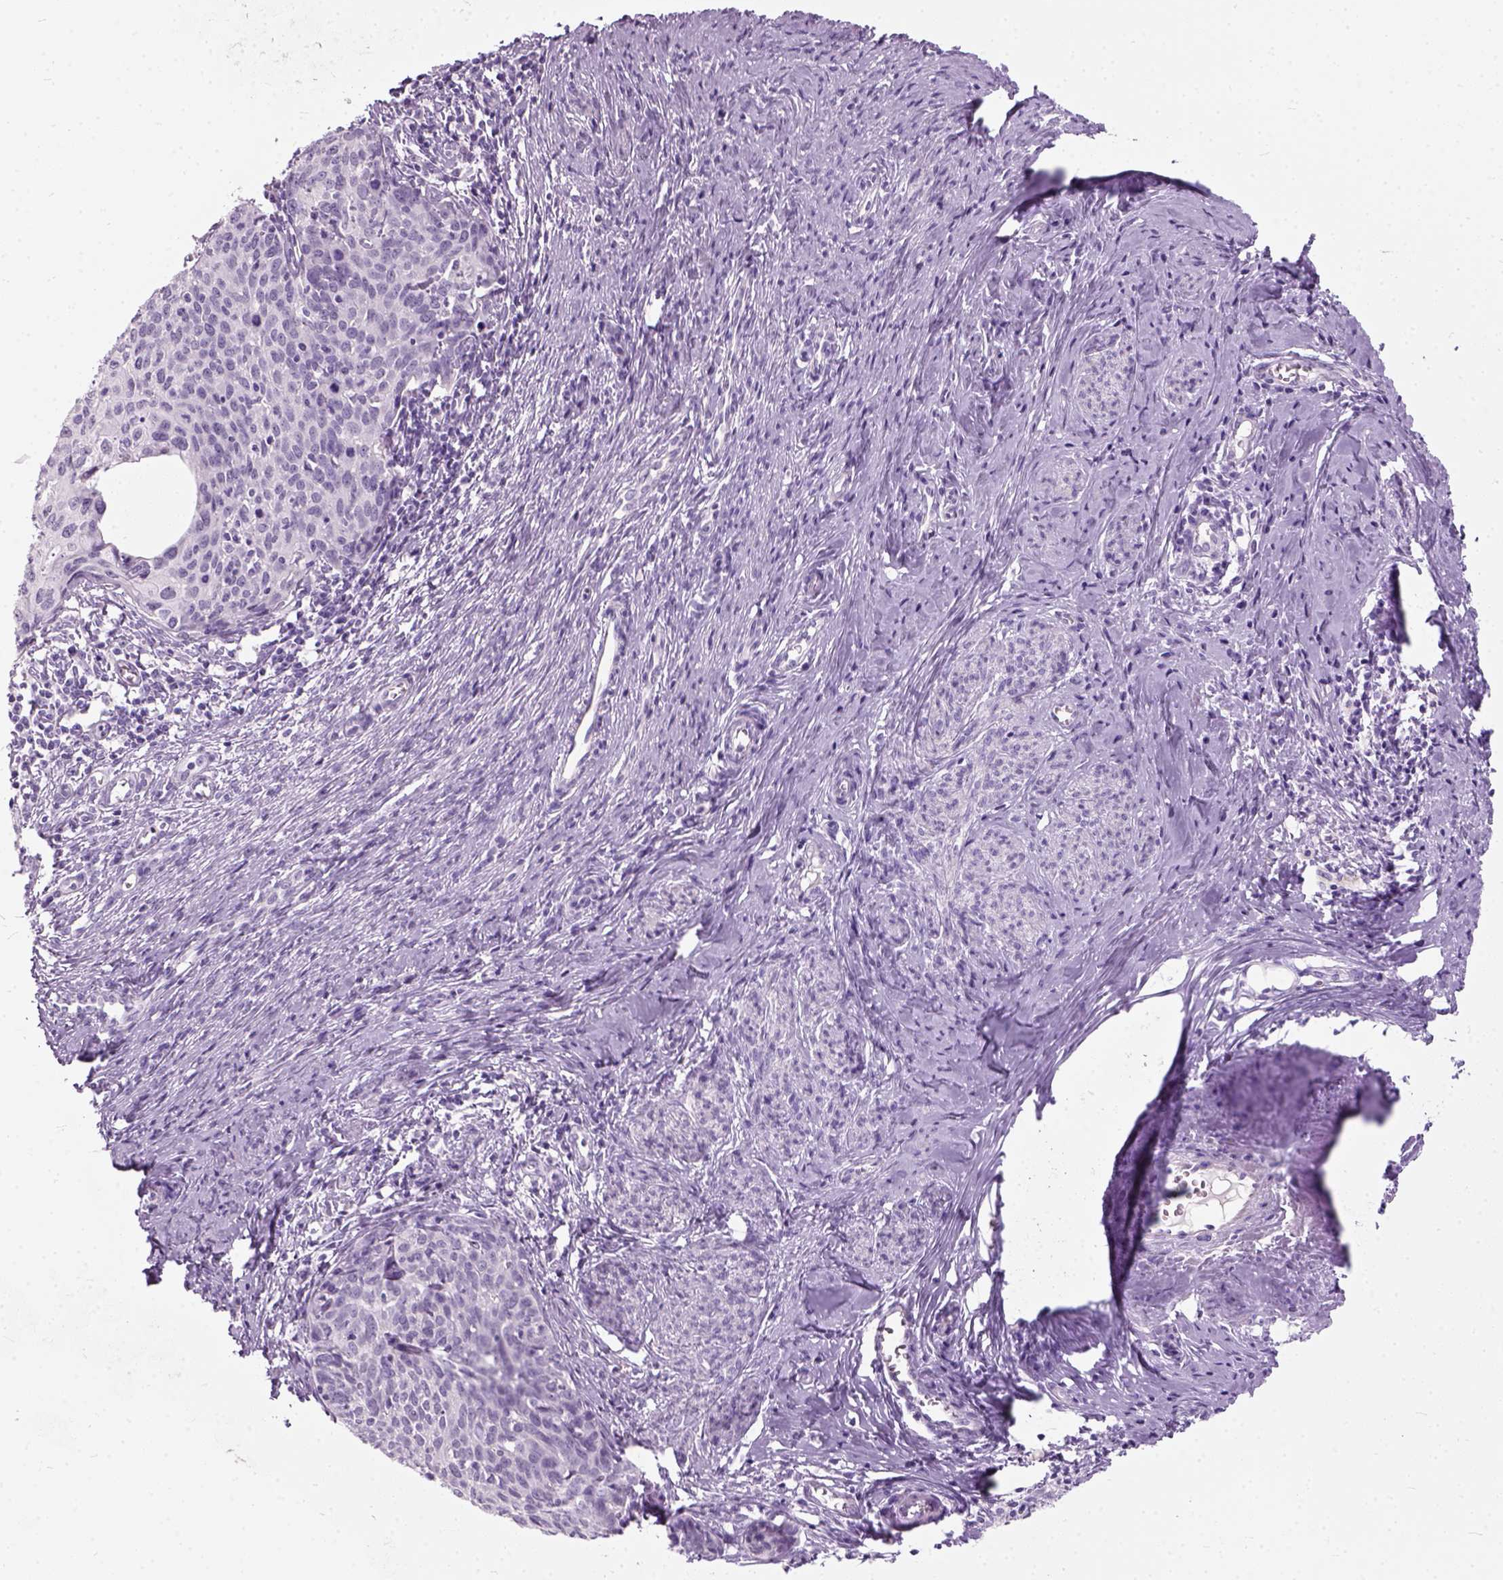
{"staining": {"intensity": "negative", "quantity": "none", "location": "none"}, "tissue": "cervical cancer", "cell_type": "Tumor cells", "image_type": "cancer", "snomed": [{"axis": "morphology", "description": "Squamous cell carcinoma, NOS"}, {"axis": "topography", "description": "Cervix"}], "caption": "DAB (3,3'-diaminobenzidine) immunohistochemical staining of human cervical squamous cell carcinoma exhibits no significant staining in tumor cells.", "gene": "AXDND1", "patient": {"sex": "female", "age": 62}}